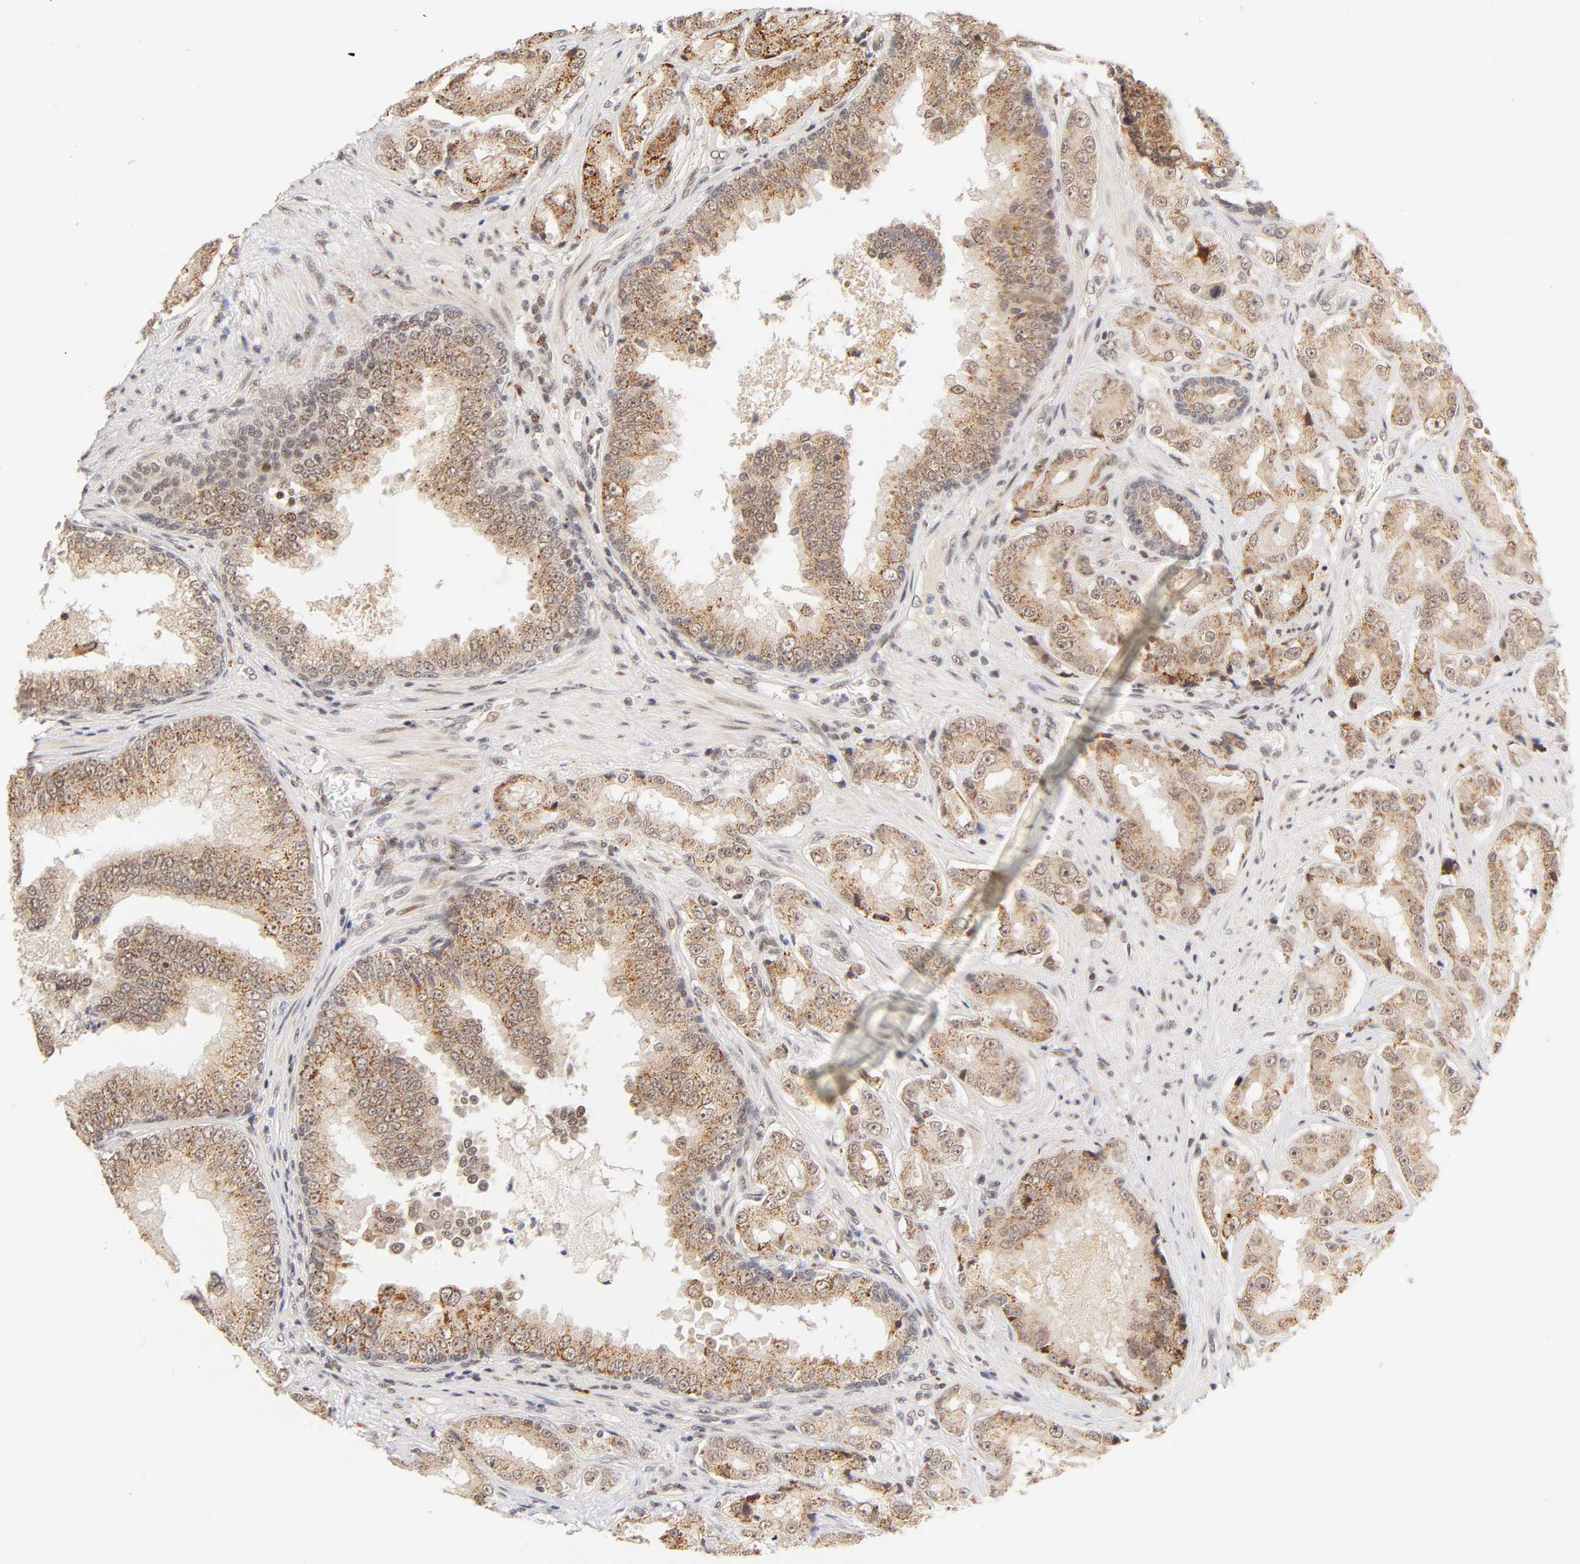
{"staining": {"intensity": "moderate", "quantity": ">75%", "location": "cytoplasmic/membranous"}, "tissue": "prostate cancer", "cell_type": "Tumor cells", "image_type": "cancer", "snomed": [{"axis": "morphology", "description": "Adenocarcinoma, High grade"}, {"axis": "topography", "description": "Prostate"}], "caption": "Human prostate cancer stained for a protein (brown) displays moderate cytoplasmic/membranous positive staining in about >75% of tumor cells.", "gene": "TAF10", "patient": {"sex": "male", "age": 73}}